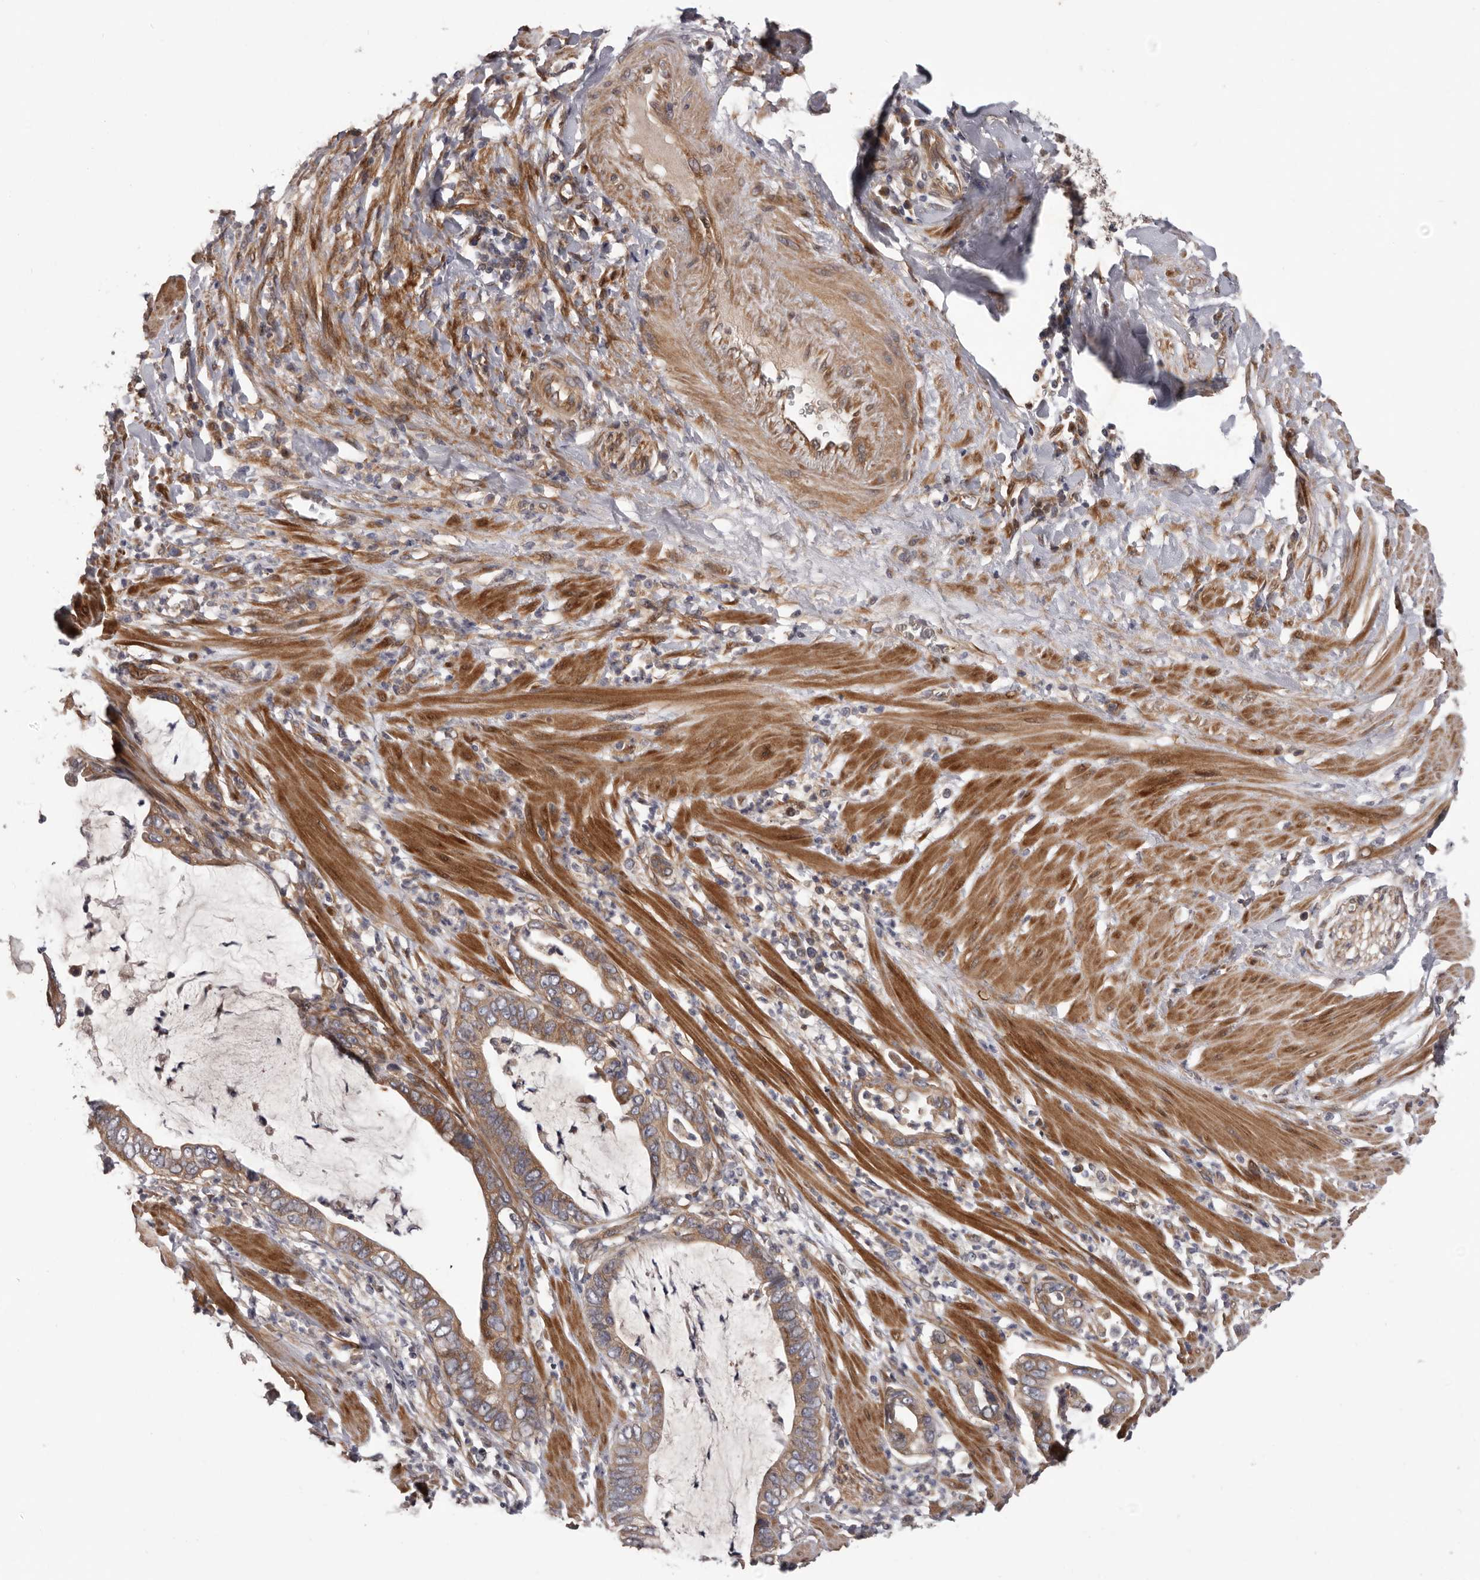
{"staining": {"intensity": "moderate", "quantity": ">75%", "location": "cytoplasmic/membranous"}, "tissue": "pancreatic cancer", "cell_type": "Tumor cells", "image_type": "cancer", "snomed": [{"axis": "morphology", "description": "Adenocarcinoma, NOS"}, {"axis": "topography", "description": "Pancreas"}], "caption": "Protein staining demonstrates moderate cytoplasmic/membranous positivity in about >75% of tumor cells in pancreatic cancer (adenocarcinoma).", "gene": "PRKD1", "patient": {"sex": "male", "age": 75}}